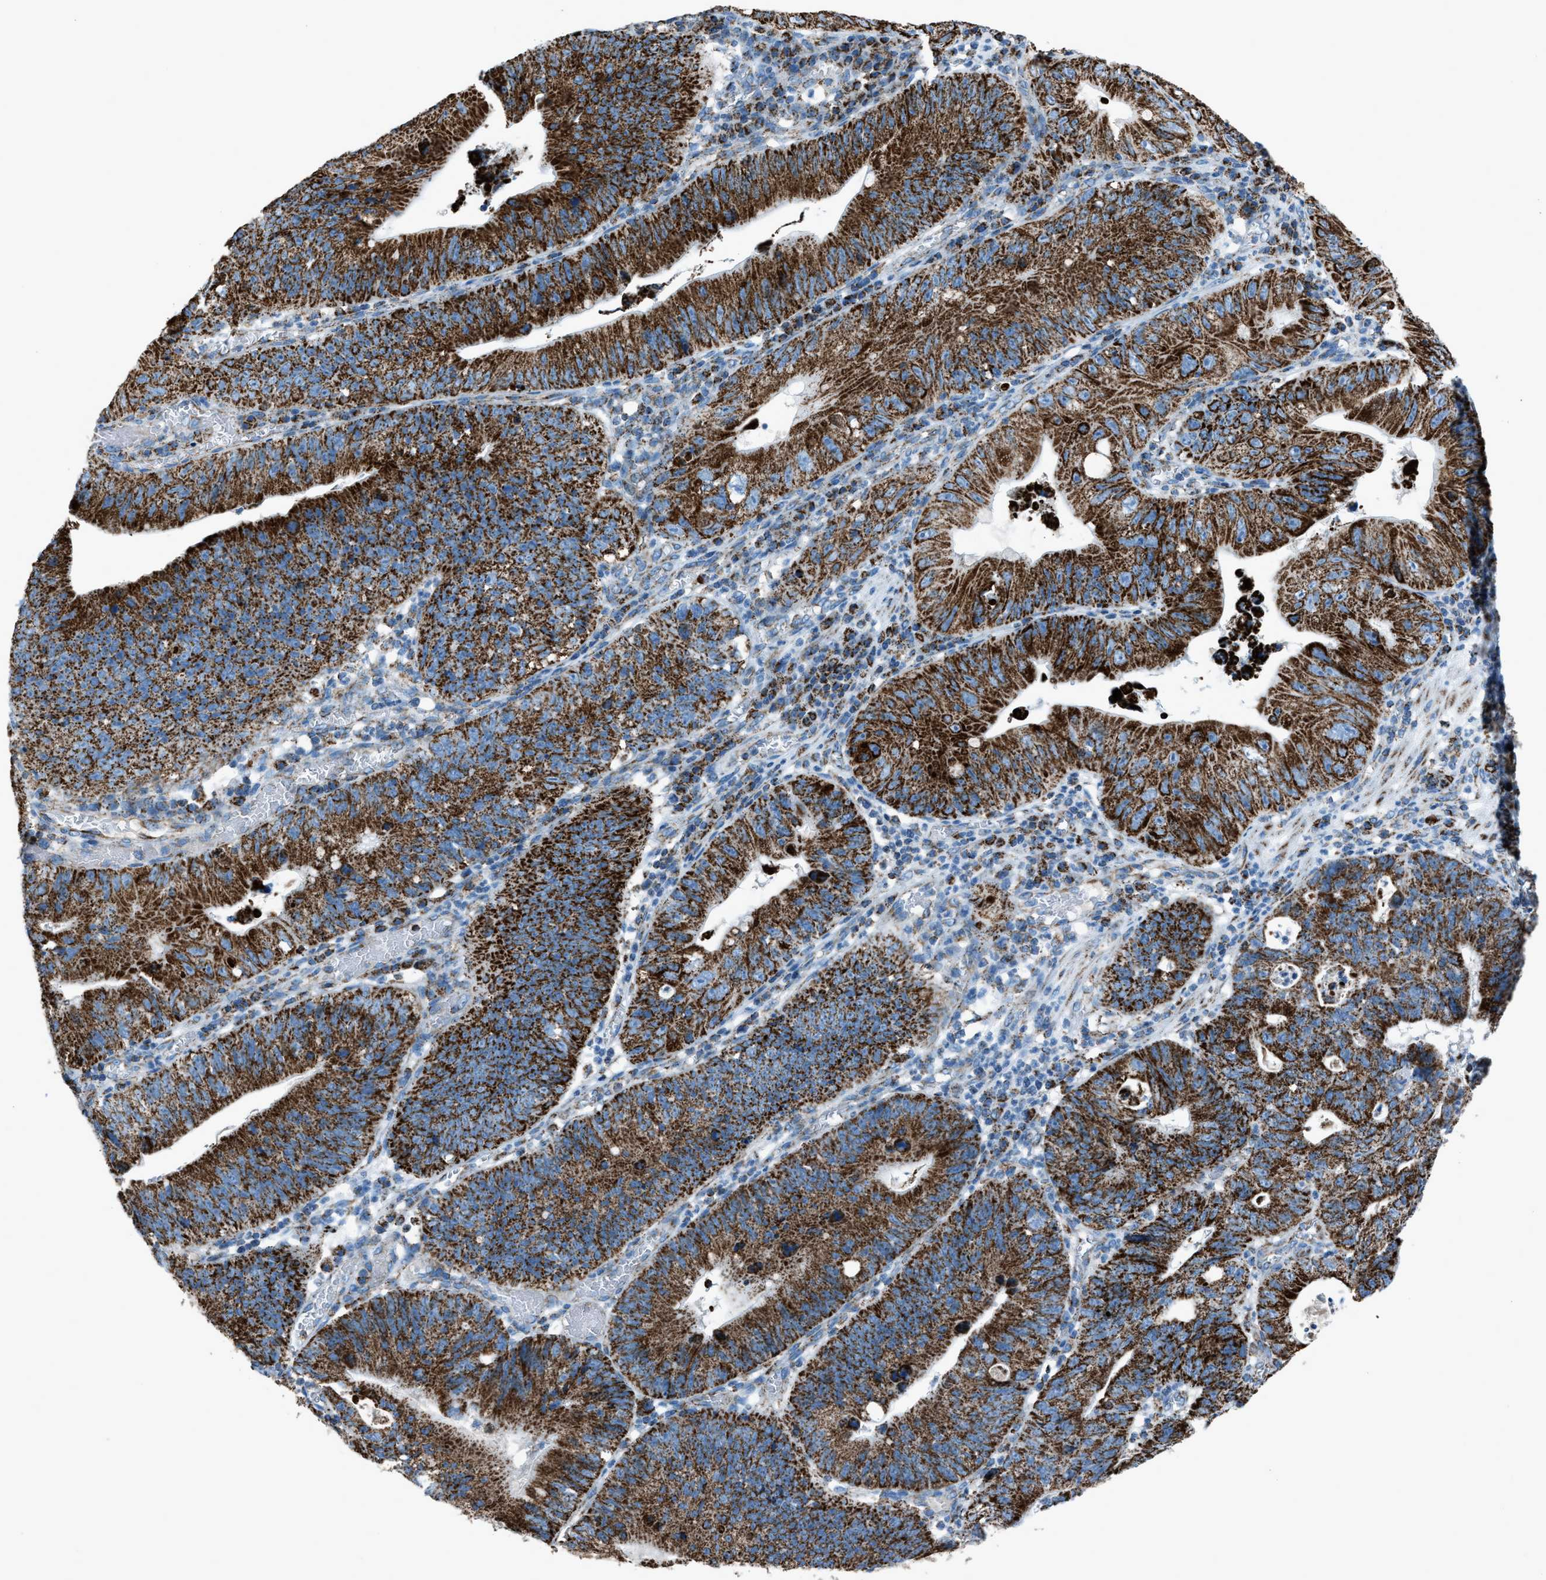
{"staining": {"intensity": "strong", "quantity": ">75%", "location": "cytoplasmic/membranous"}, "tissue": "stomach cancer", "cell_type": "Tumor cells", "image_type": "cancer", "snomed": [{"axis": "morphology", "description": "Adenocarcinoma, NOS"}, {"axis": "topography", "description": "Stomach"}], "caption": "IHC staining of stomach cancer, which displays high levels of strong cytoplasmic/membranous positivity in about >75% of tumor cells indicating strong cytoplasmic/membranous protein staining. The staining was performed using DAB (brown) for protein detection and nuclei were counterstained in hematoxylin (blue).", "gene": "MDH2", "patient": {"sex": "male", "age": 59}}